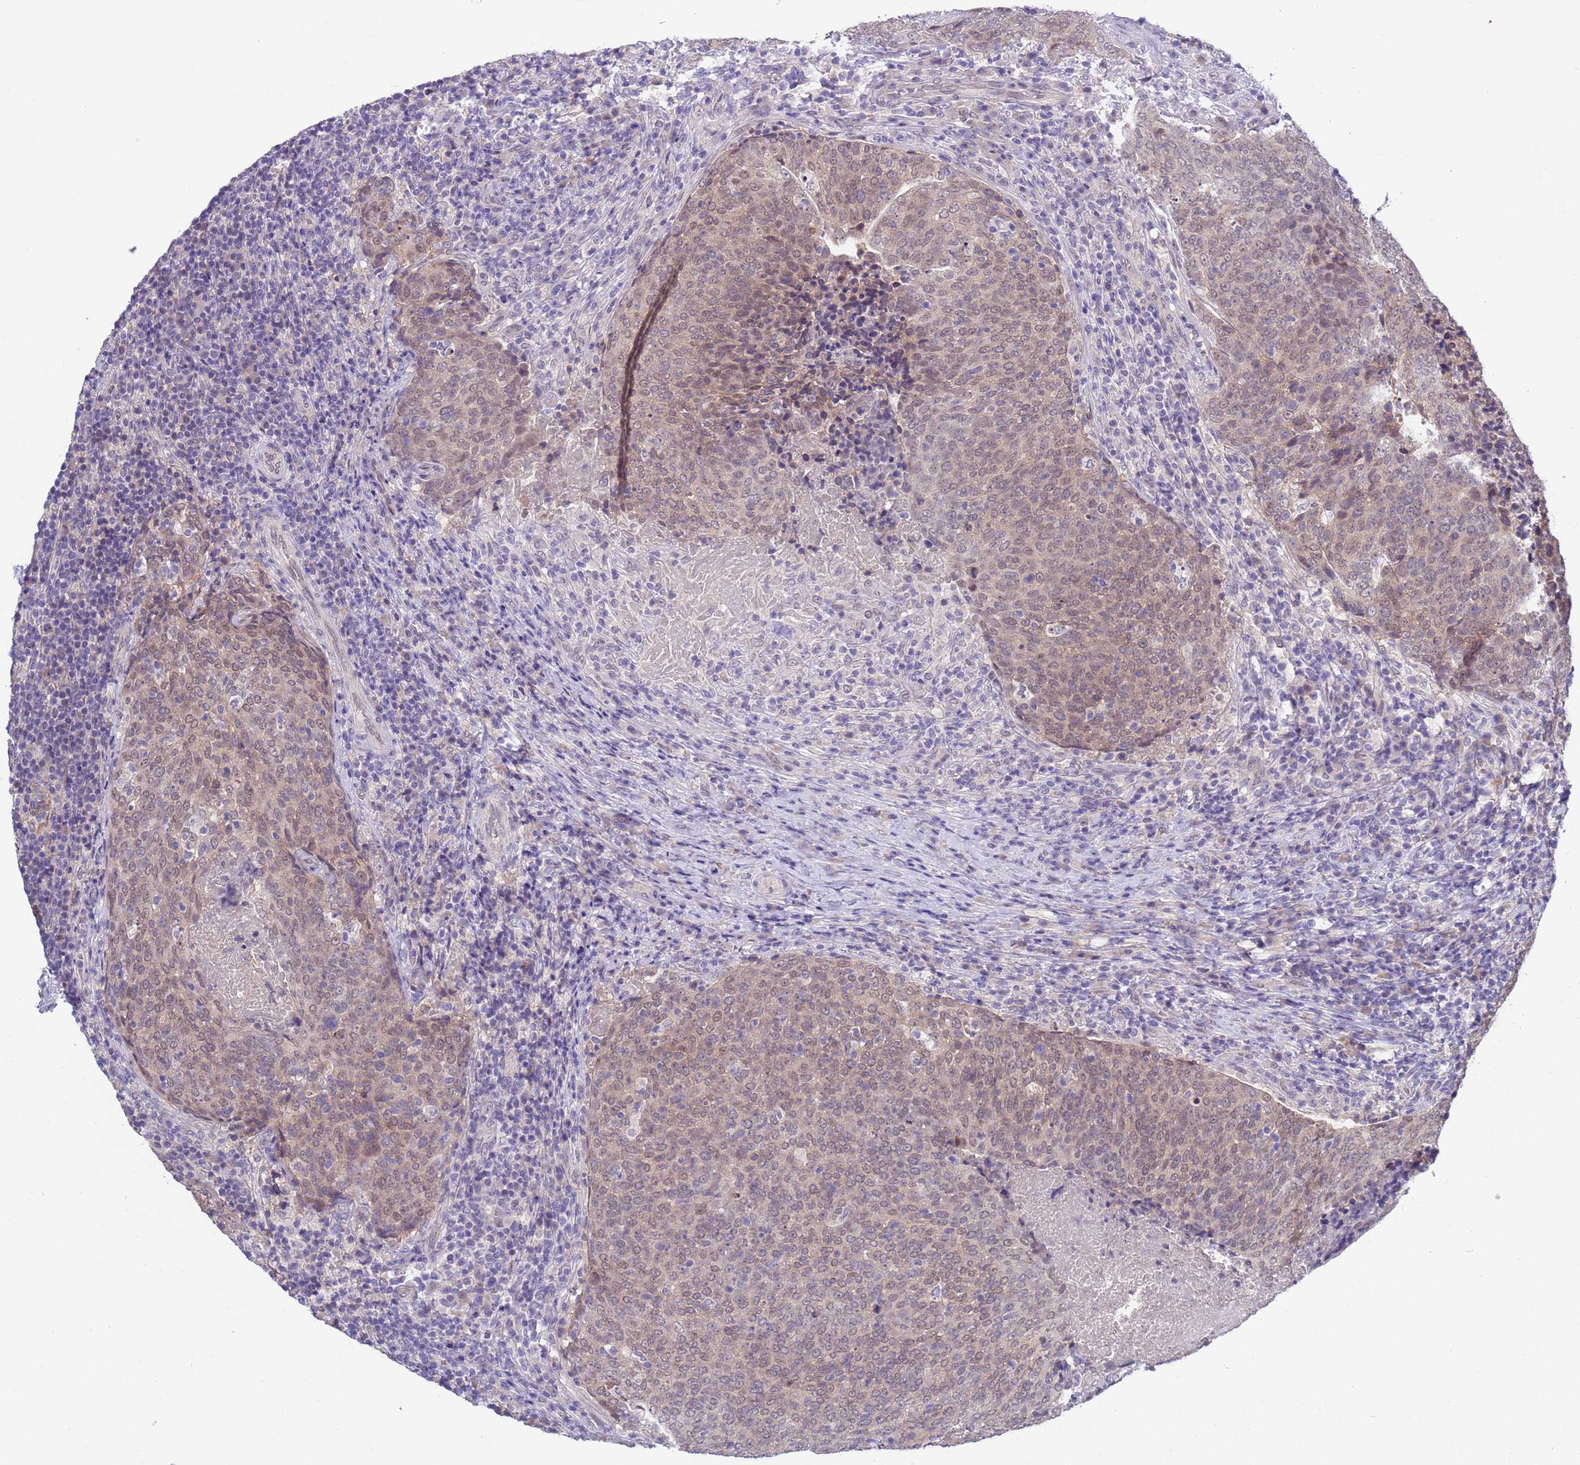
{"staining": {"intensity": "weak", "quantity": ">75%", "location": "nuclear"}, "tissue": "head and neck cancer", "cell_type": "Tumor cells", "image_type": "cancer", "snomed": [{"axis": "morphology", "description": "Squamous cell carcinoma, NOS"}, {"axis": "morphology", "description": "Squamous cell carcinoma, metastatic, NOS"}, {"axis": "topography", "description": "Lymph node"}, {"axis": "topography", "description": "Head-Neck"}], "caption": "Head and neck metastatic squamous cell carcinoma stained for a protein (brown) shows weak nuclear positive staining in approximately >75% of tumor cells.", "gene": "TRMT10A", "patient": {"sex": "male", "age": 62}}